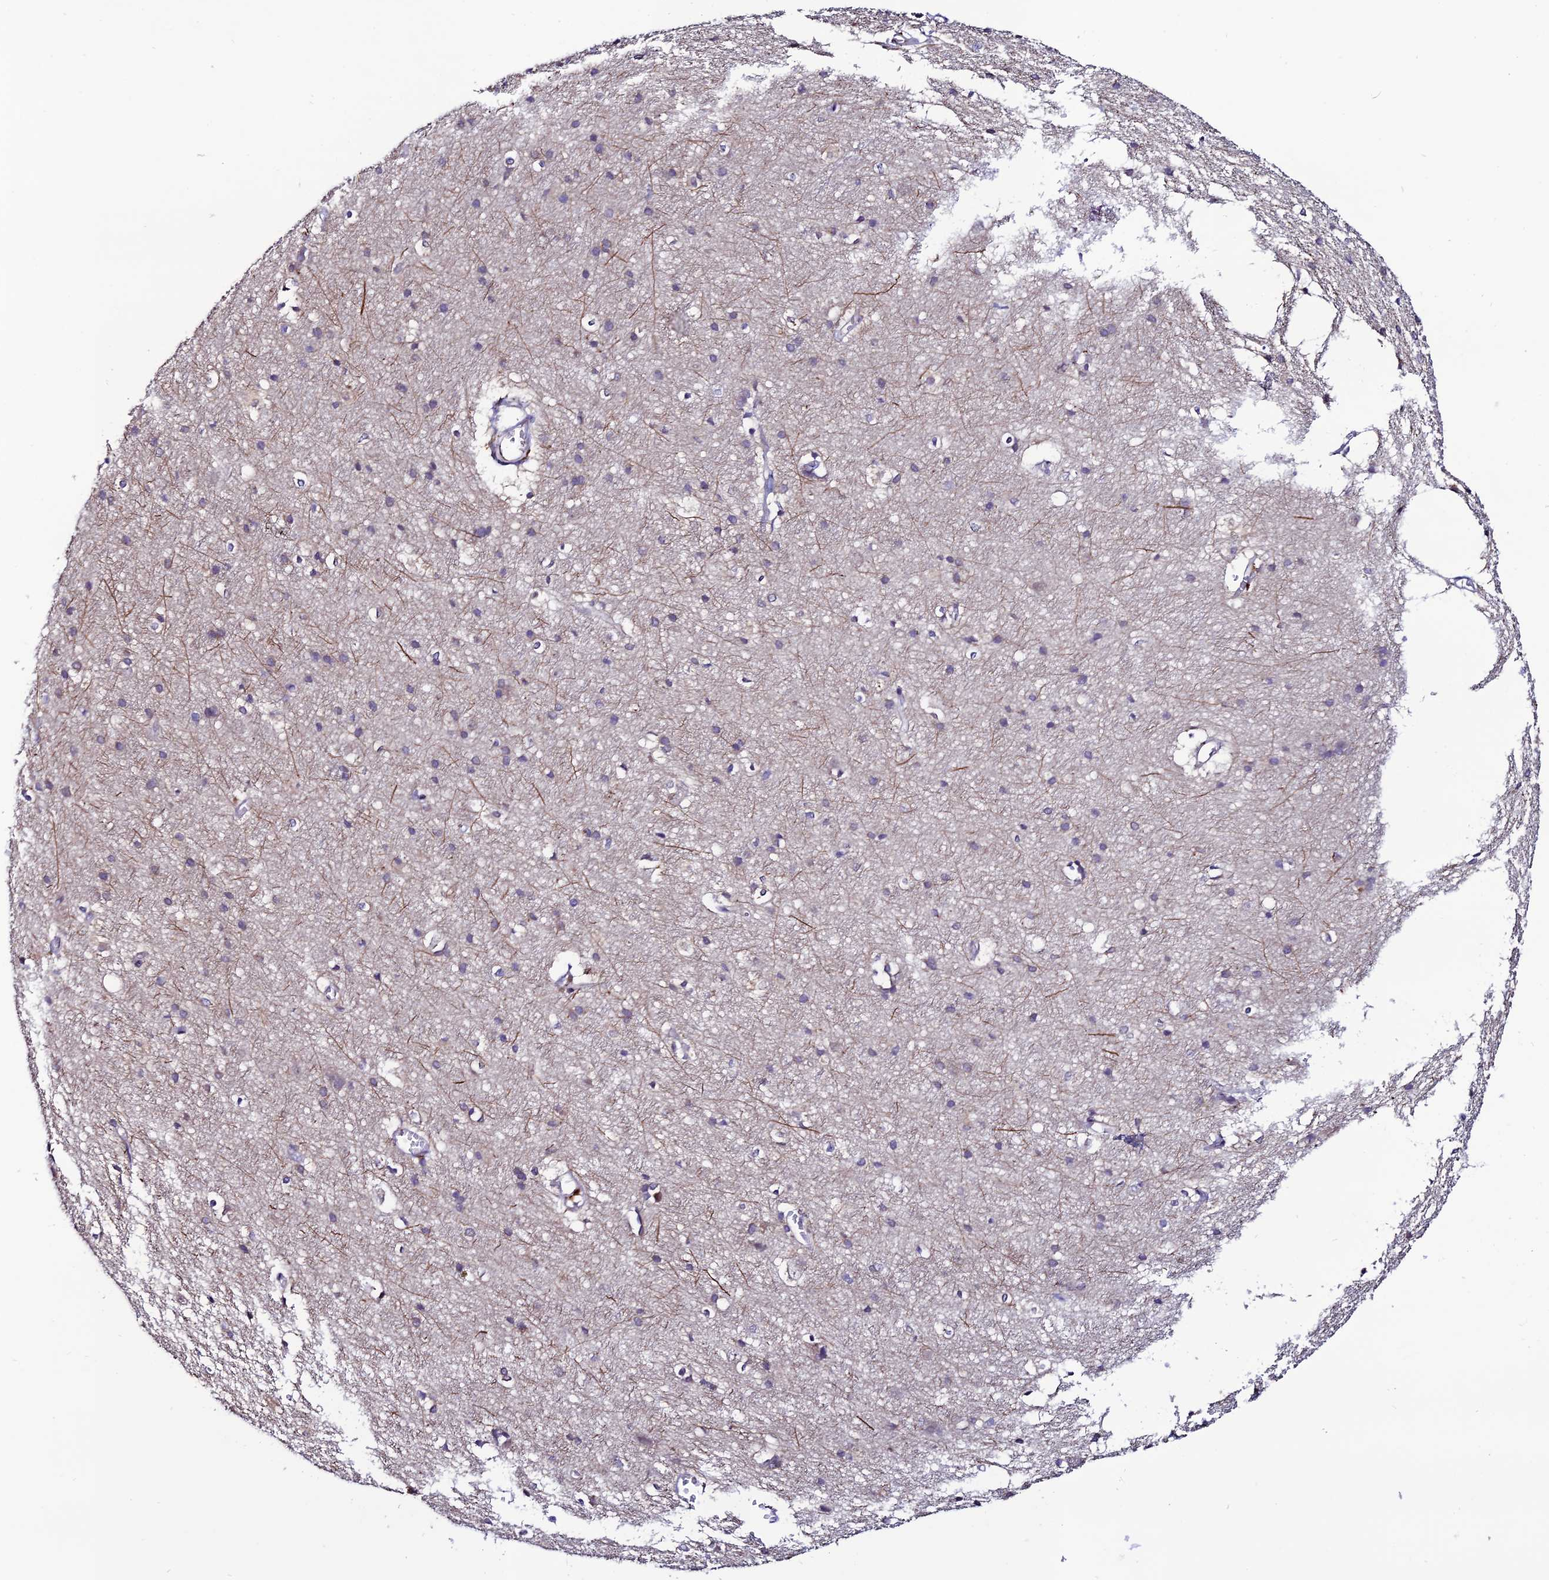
{"staining": {"intensity": "negative", "quantity": "none", "location": "none"}, "tissue": "cerebral cortex", "cell_type": "Endothelial cells", "image_type": "normal", "snomed": [{"axis": "morphology", "description": "Normal tissue, NOS"}, {"axis": "topography", "description": "Cerebral cortex"}], "caption": "Immunohistochemistry histopathology image of unremarkable cerebral cortex stained for a protein (brown), which shows no staining in endothelial cells.", "gene": "FZD8", "patient": {"sex": "male", "age": 54}}